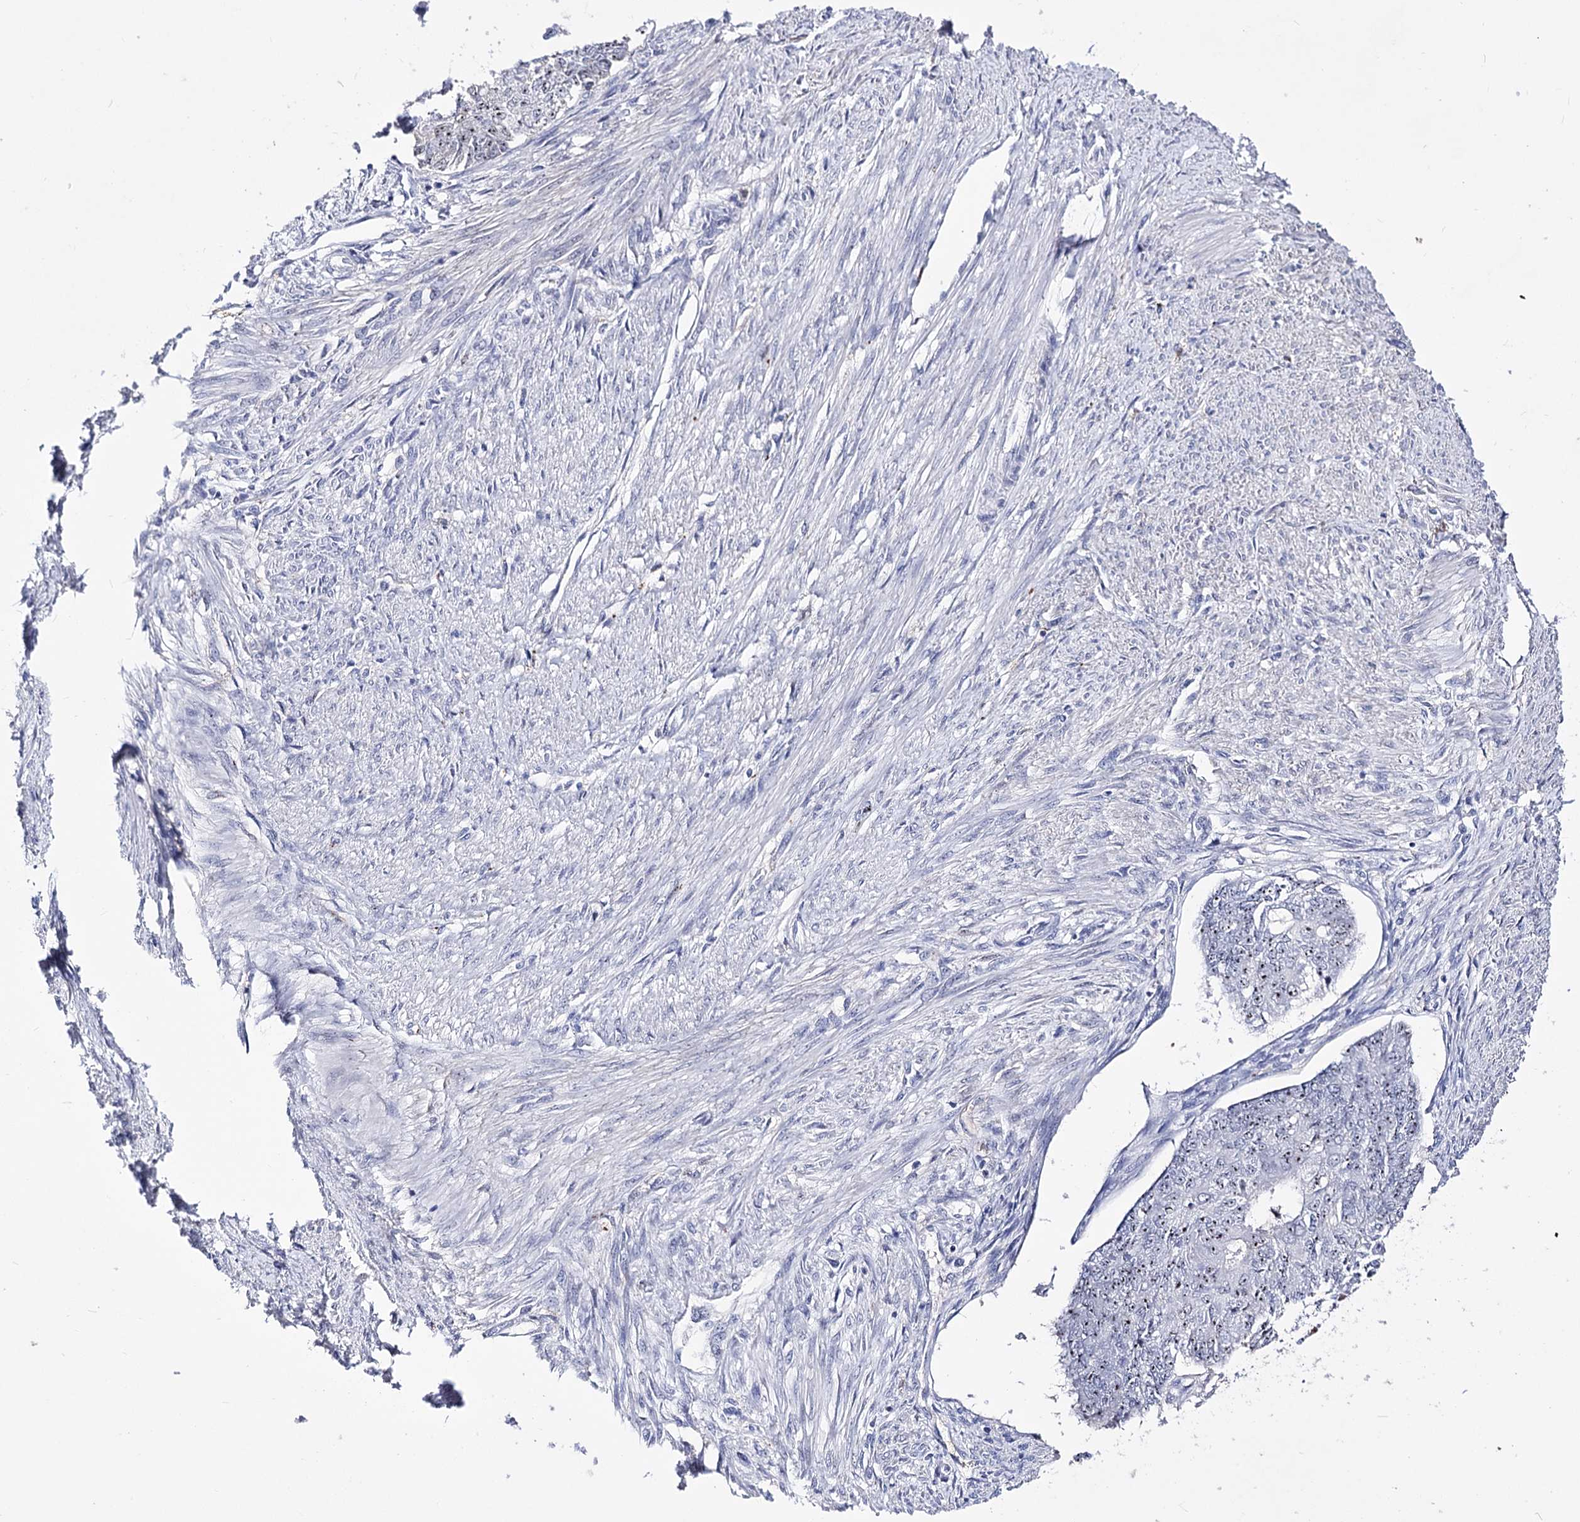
{"staining": {"intensity": "moderate", "quantity": ">75%", "location": "nuclear"}, "tissue": "endometrial cancer", "cell_type": "Tumor cells", "image_type": "cancer", "snomed": [{"axis": "morphology", "description": "Adenocarcinoma, NOS"}, {"axis": "topography", "description": "Endometrium"}], "caption": "Immunohistochemistry (IHC) of human endometrial cancer (adenocarcinoma) displays medium levels of moderate nuclear staining in approximately >75% of tumor cells.", "gene": "PCGF5", "patient": {"sex": "female", "age": 32}}